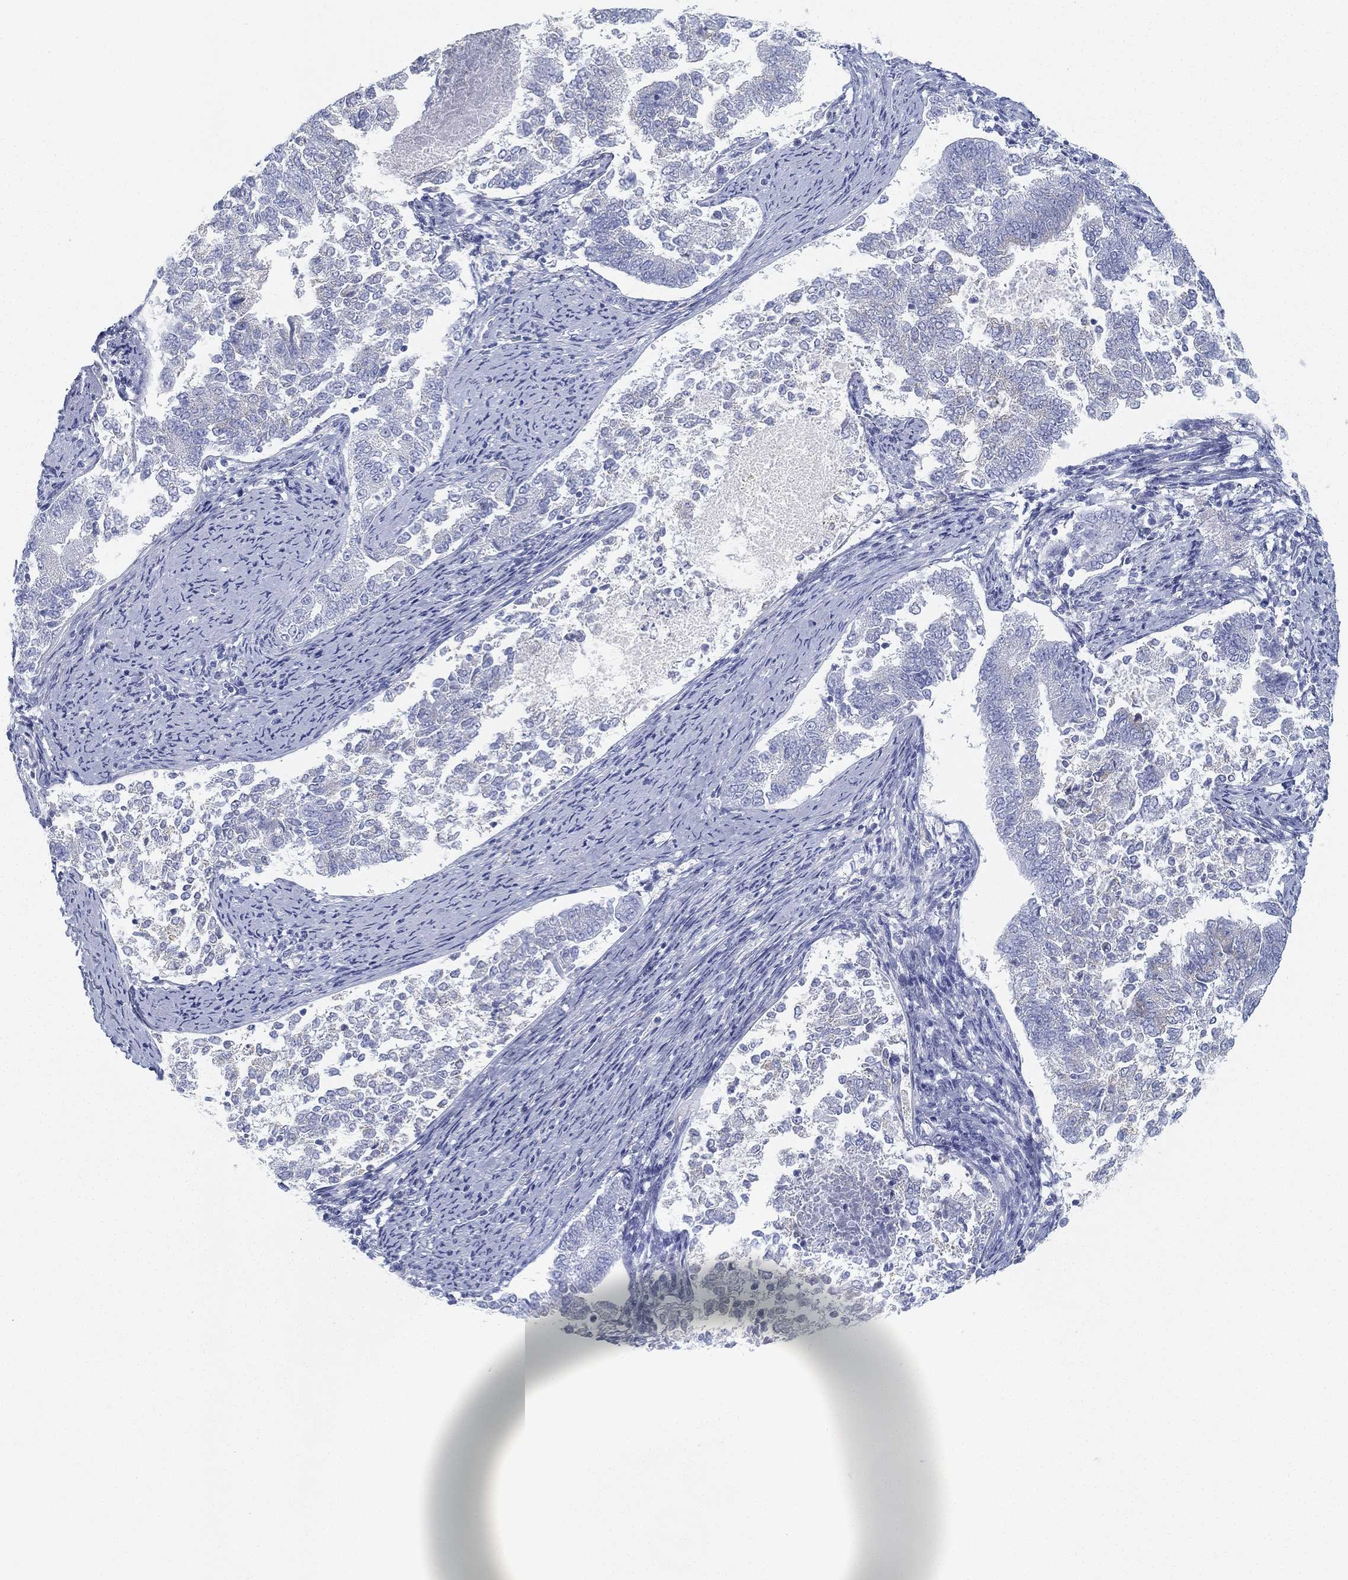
{"staining": {"intensity": "negative", "quantity": "none", "location": "none"}, "tissue": "endometrial cancer", "cell_type": "Tumor cells", "image_type": "cancer", "snomed": [{"axis": "morphology", "description": "Adenocarcinoma, NOS"}, {"axis": "topography", "description": "Endometrium"}], "caption": "Immunohistochemical staining of endometrial adenocarcinoma displays no significant staining in tumor cells.", "gene": "GPR61", "patient": {"sex": "female", "age": 65}}